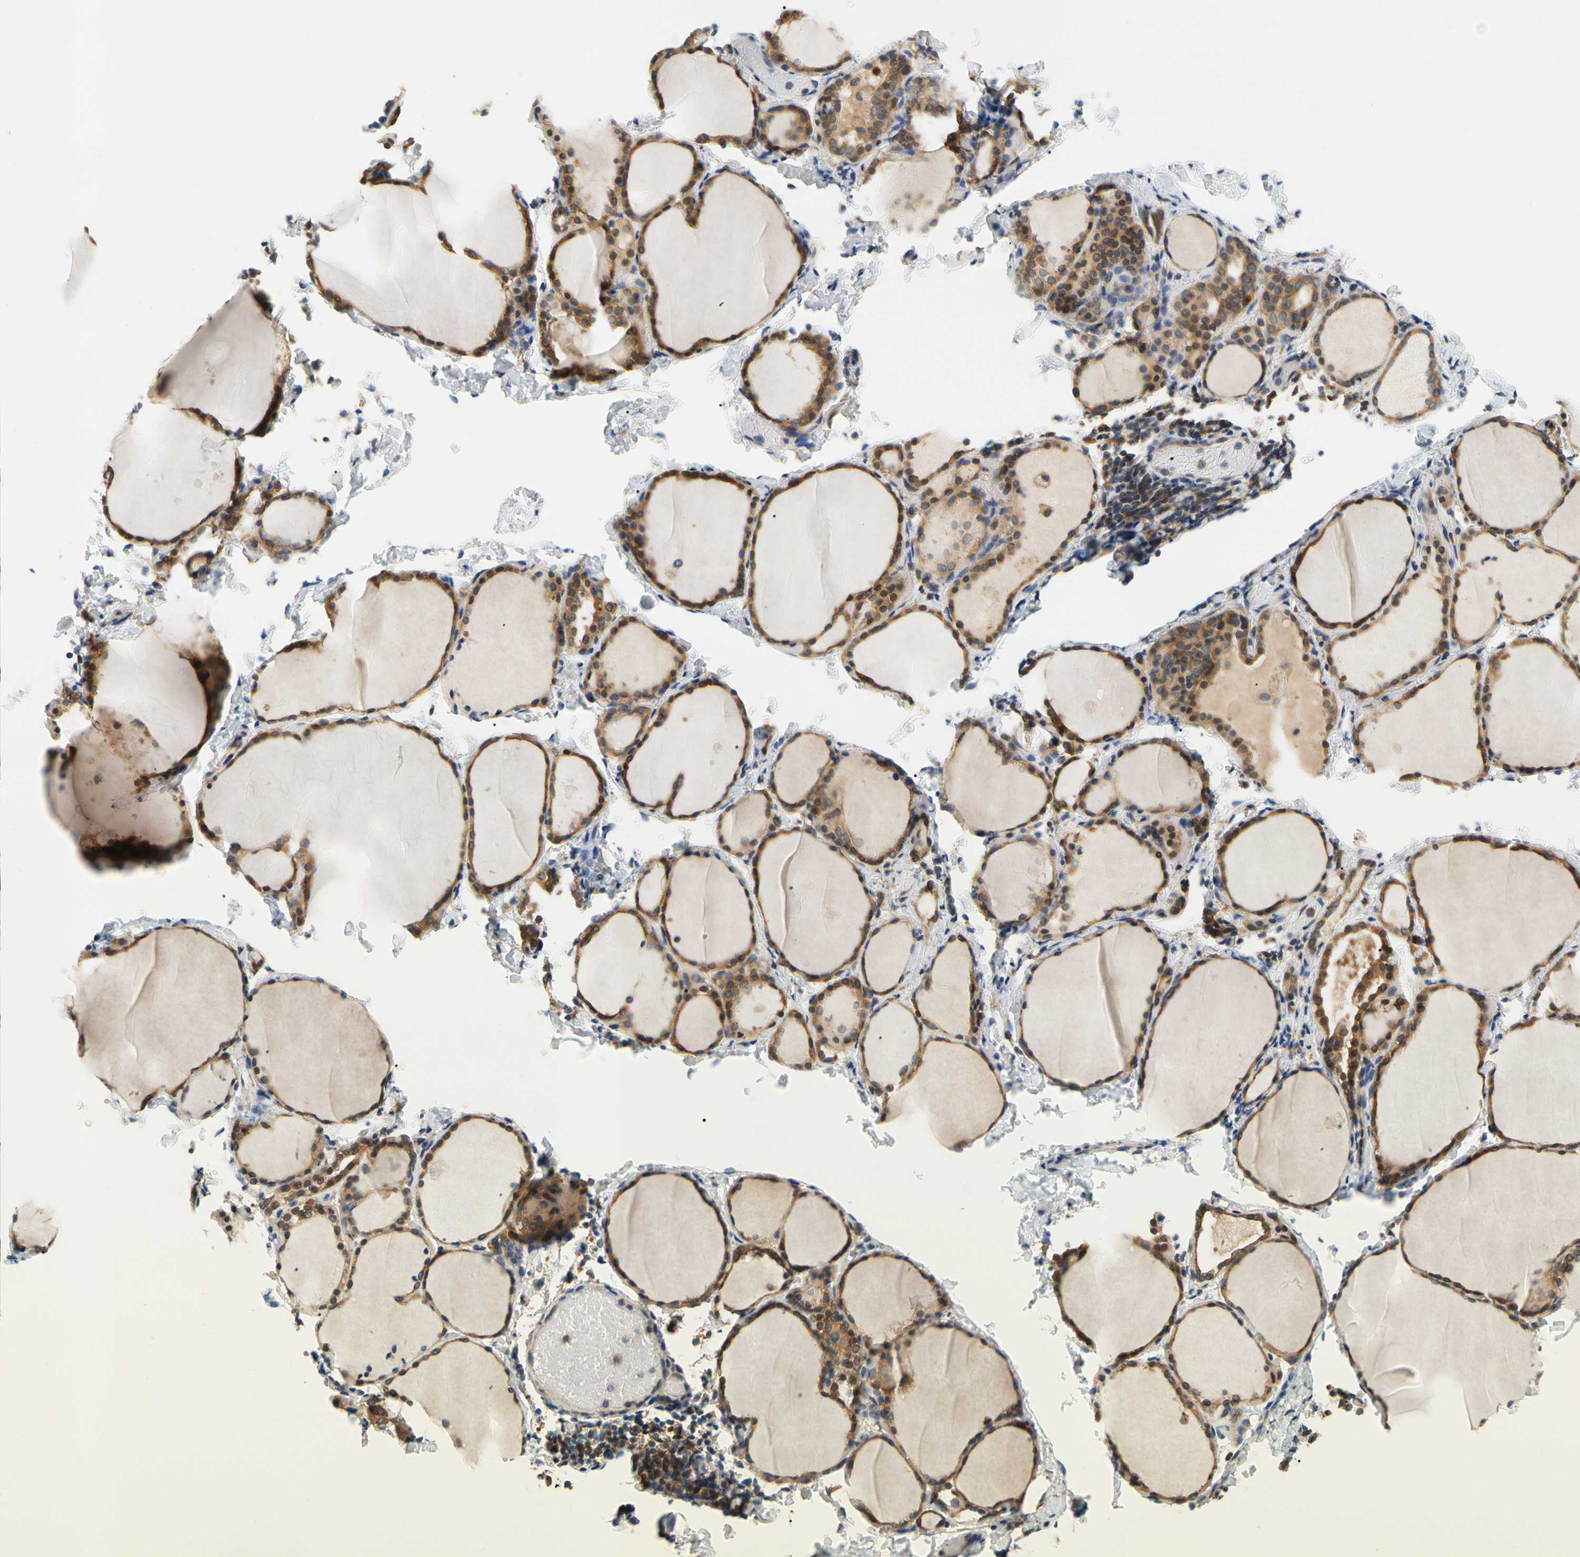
{"staining": {"intensity": "strong", "quantity": ">75%", "location": "cytoplasmic/membranous"}, "tissue": "thyroid gland", "cell_type": "Glandular cells", "image_type": "normal", "snomed": [{"axis": "morphology", "description": "Normal tissue, NOS"}, {"axis": "morphology", "description": "Papillary adenocarcinoma, NOS"}, {"axis": "topography", "description": "Thyroid gland"}], "caption": "IHC histopathology image of normal thyroid gland: human thyroid gland stained using immunohistochemistry (IHC) reveals high levels of strong protein expression localized specifically in the cytoplasmic/membranous of glandular cells, appearing as a cytoplasmic/membranous brown color.", "gene": "LRRC47", "patient": {"sex": "female", "age": 30}}